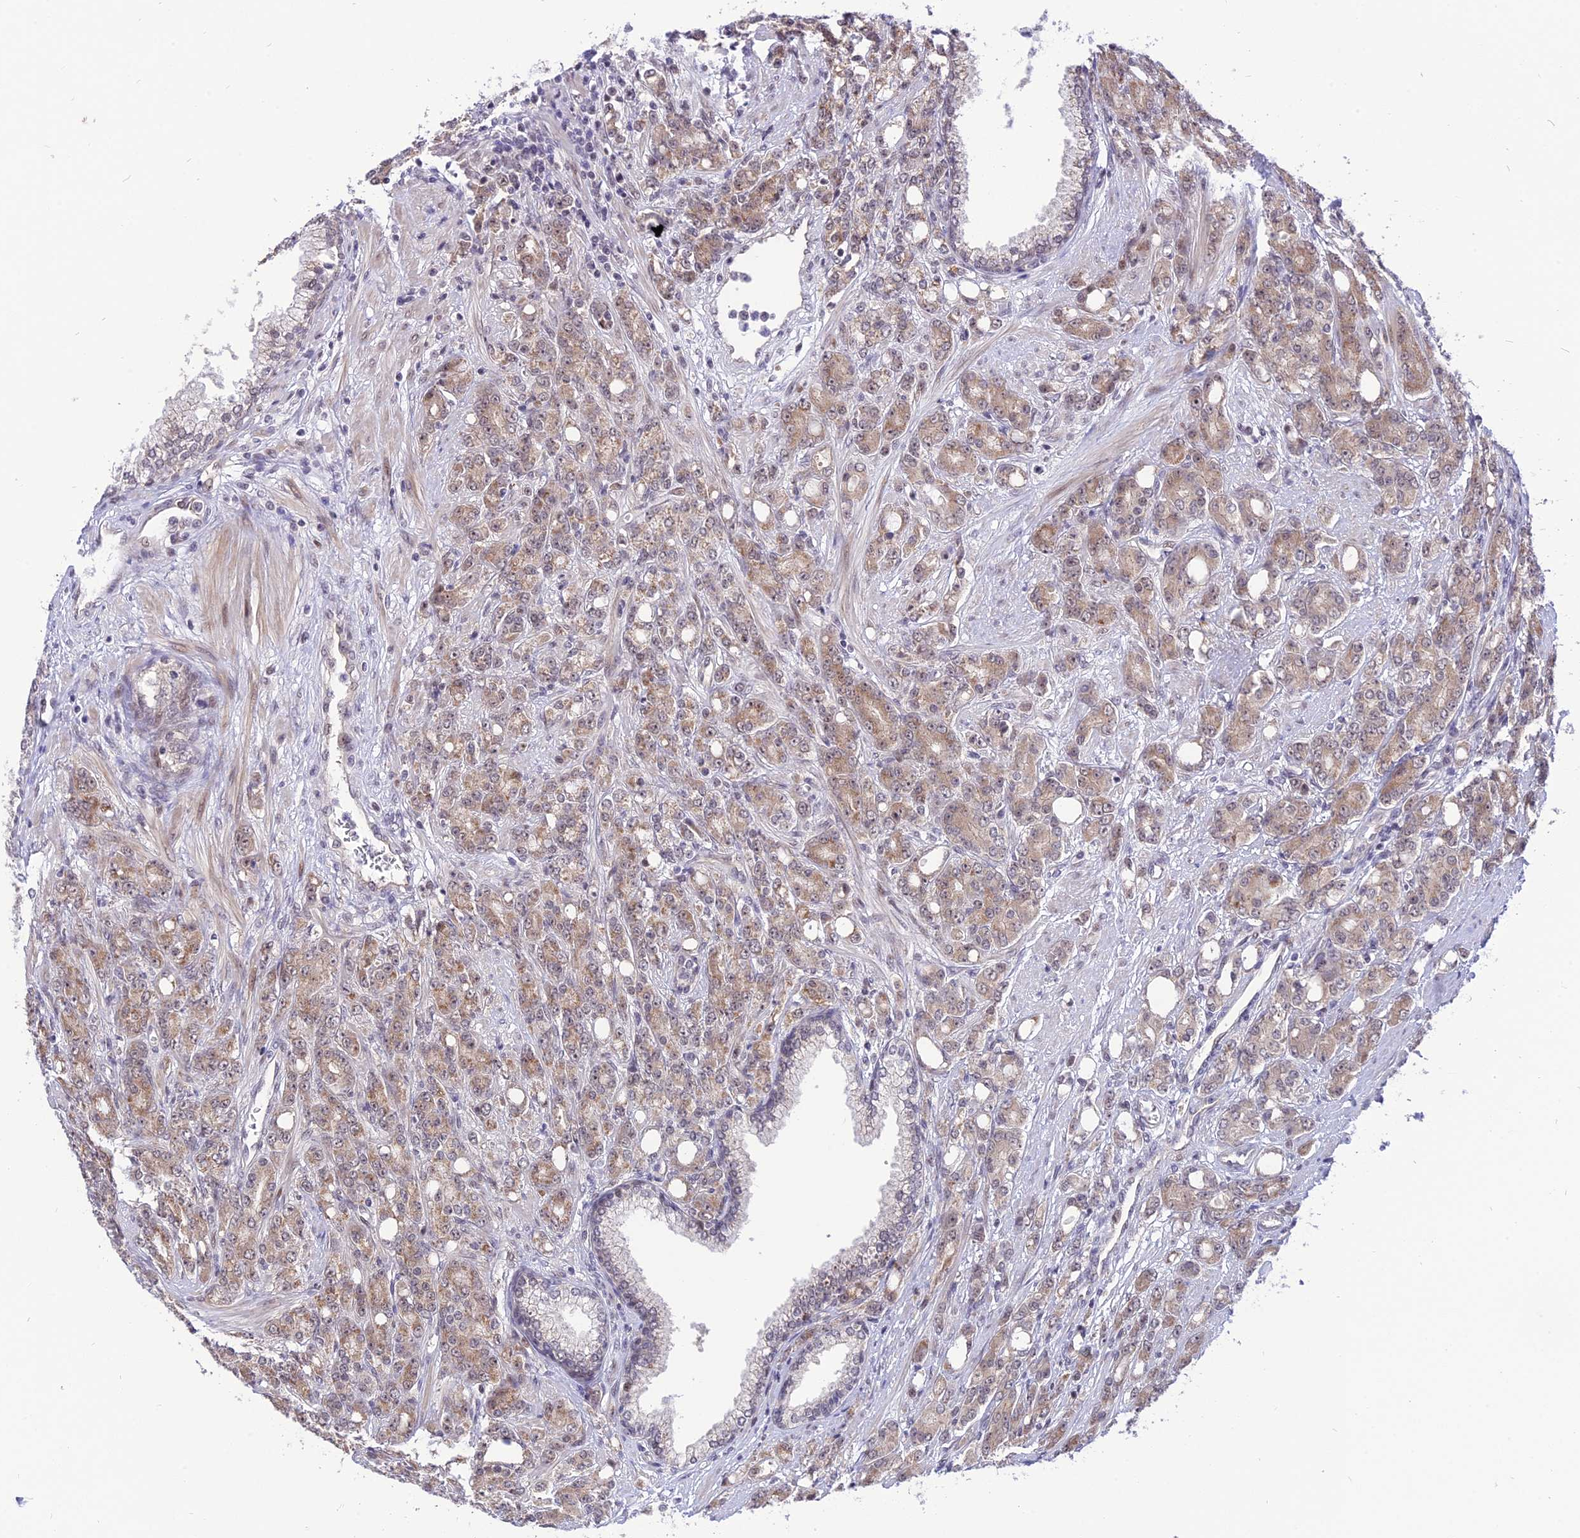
{"staining": {"intensity": "moderate", "quantity": ">75%", "location": "cytoplasmic/membranous"}, "tissue": "prostate cancer", "cell_type": "Tumor cells", "image_type": "cancer", "snomed": [{"axis": "morphology", "description": "Adenocarcinoma, High grade"}, {"axis": "topography", "description": "Prostate"}], "caption": "This photomicrograph shows high-grade adenocarcinoma (prostate) stained with immunohistochemistry (IHC) to label a protein in brown. The cytoplasmic/membranous of tumor cells show moderate positivity for the protein. Nuclei are counter-stained blue.", "gene": "ZNF837", "patient": {"sex": "male", "age": 62}}